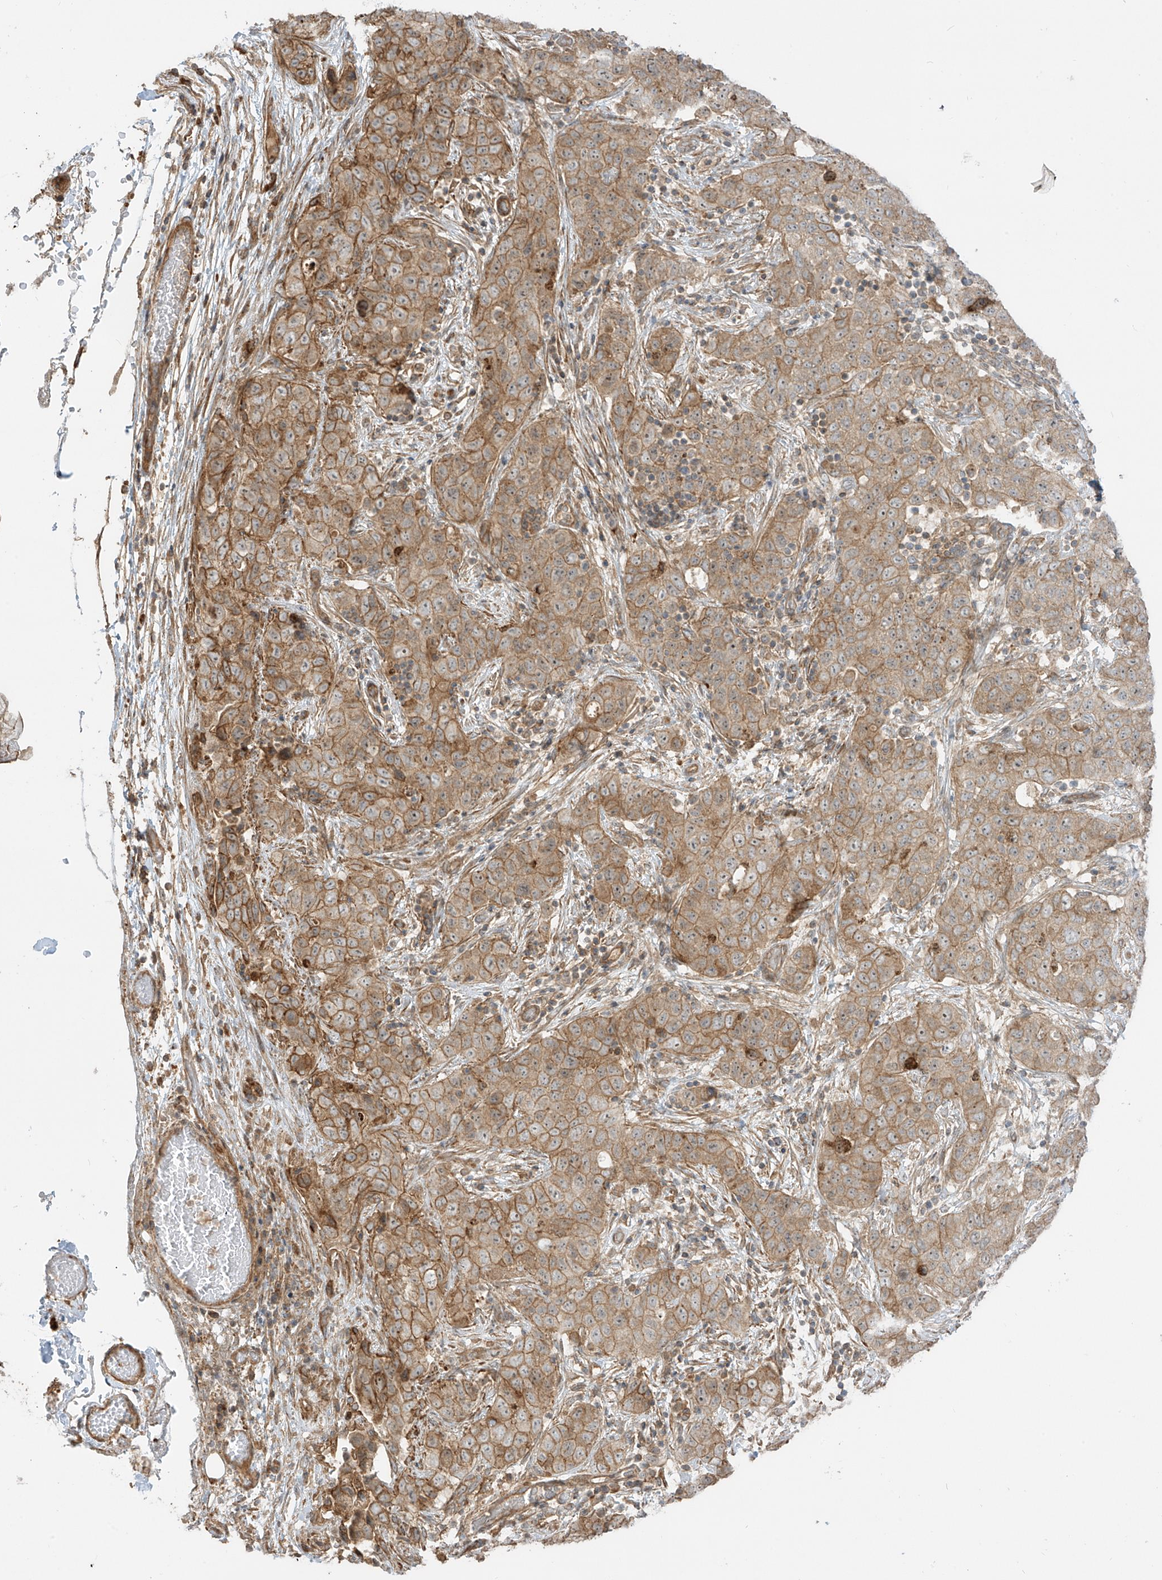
{"staining": {"intensity": "moderate", "quantity": ">75%", "location": "cytoplasmic/membranous"}, "tissue": "stomach cancer", "cell_type": "Tumor cells", "image_type": "cancer", "snomed": [{"axis": "morphology", "description": "Normal tissue, NOS"}, {"axis": "morphology", "description": "Adenocarcinoma, NOS"}, {"axis": "topography", "description": "Lymph node"}, {"axis": "topography", "description": "Stomach"}], "caption": "Protein expression analysis of human stomach adenocarcinoma reveals moderate cytoplasmic/membranous staining in approximately >75% of tumor cells. The staining was performed using DAB (3,3'-diaminobenzidine) to visualize the protein expression in brown, while the nuclei were stained in blue with hematoxylin (Magnification: 20x).", "gene": "ENTR1", "patient": {"sex": "male", "age": 48}}